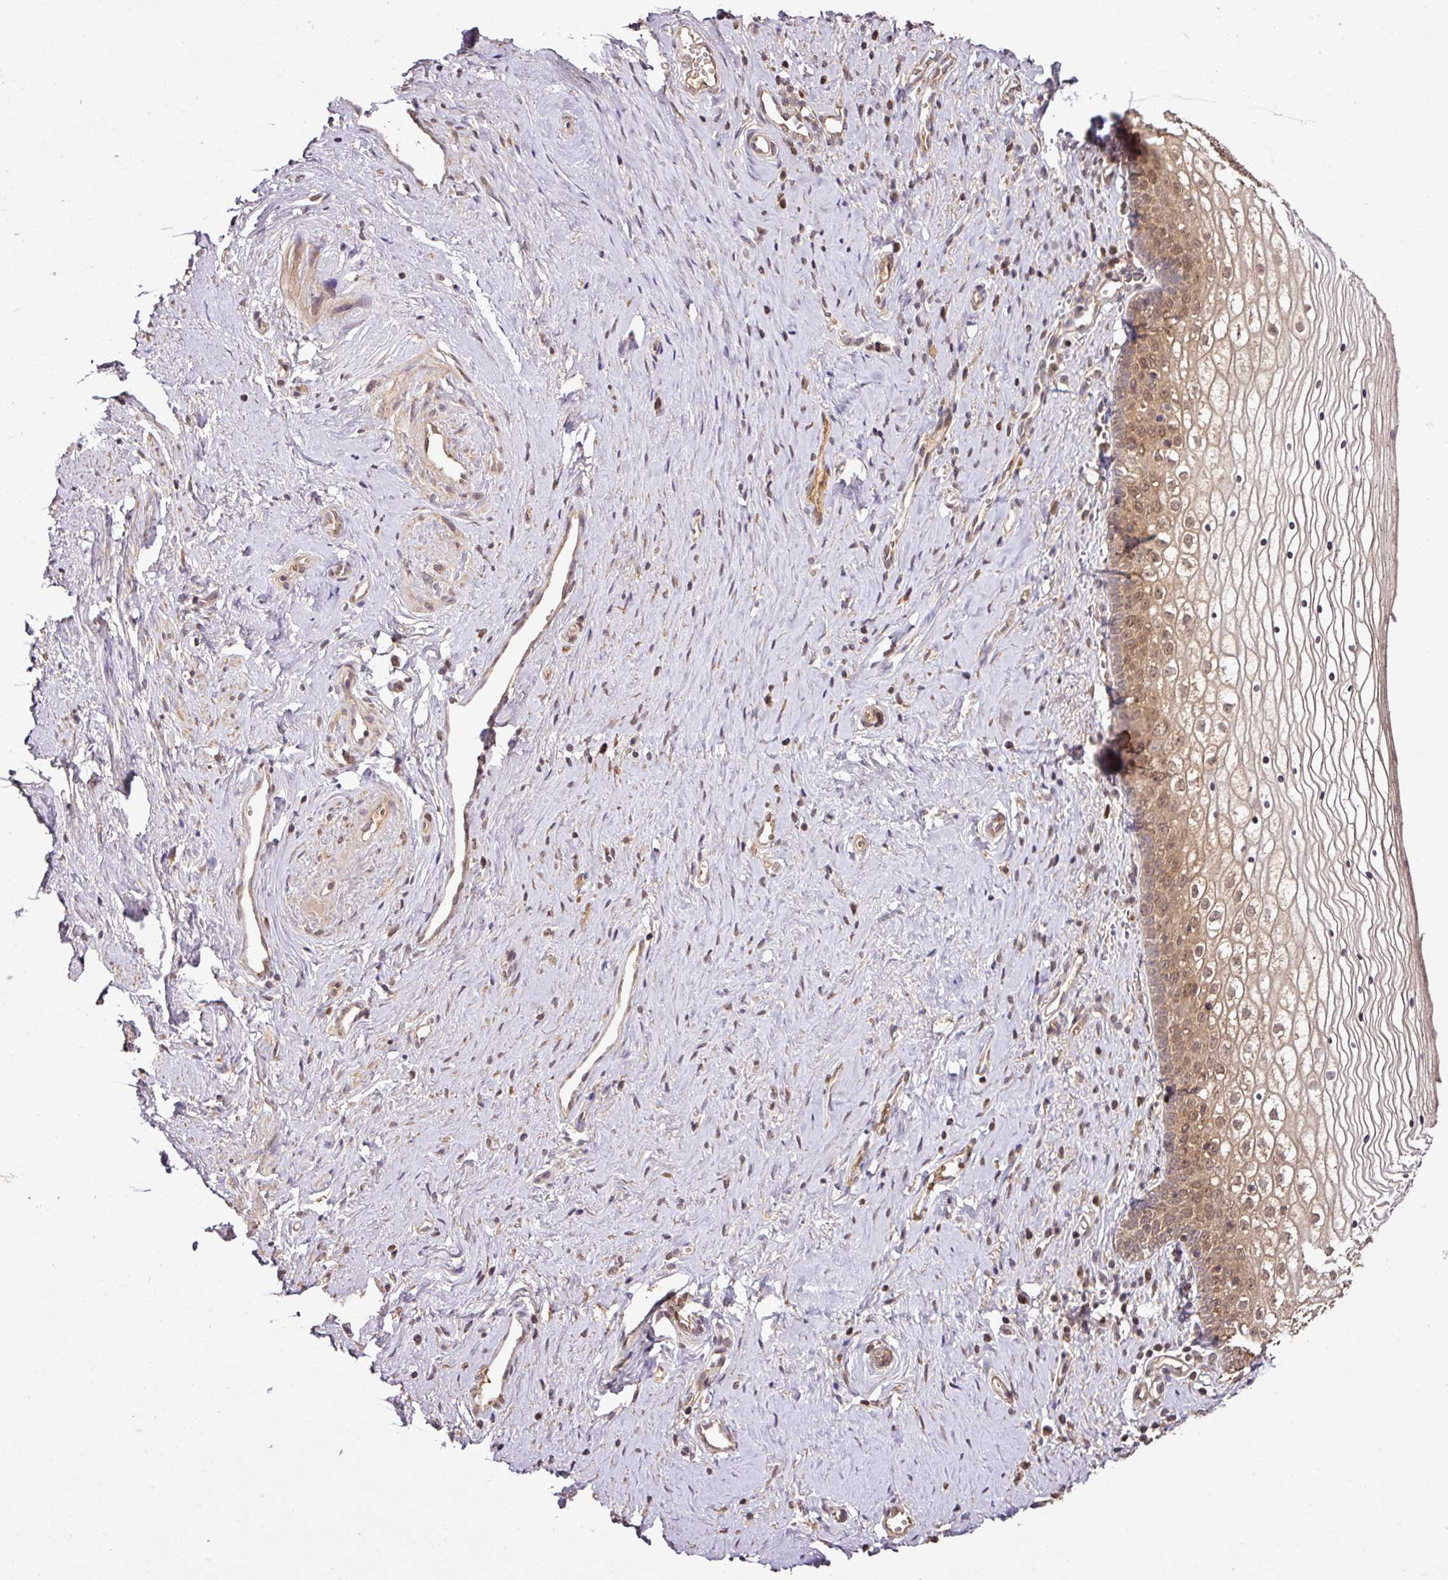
{"staining": {"intensity": "moderate", "quantity": ">75%", "location": "nuclear"}, "tissue": "vagina", "cell_type": "Squamous epithelial cells", "image_type": "normal", "snomed": [{"axis": "morphology", "description": "Normal tissue, NOS"}, {"axis": "topography", "description": "Vagina"}], "caption": "Squamous epithelial cells demonstrate medium levels of moderate nuclear expression in approximately >75% of cells in normal human vagina.", "gene": "FAIM", "patient": {"sex": "female", "age": 59}}